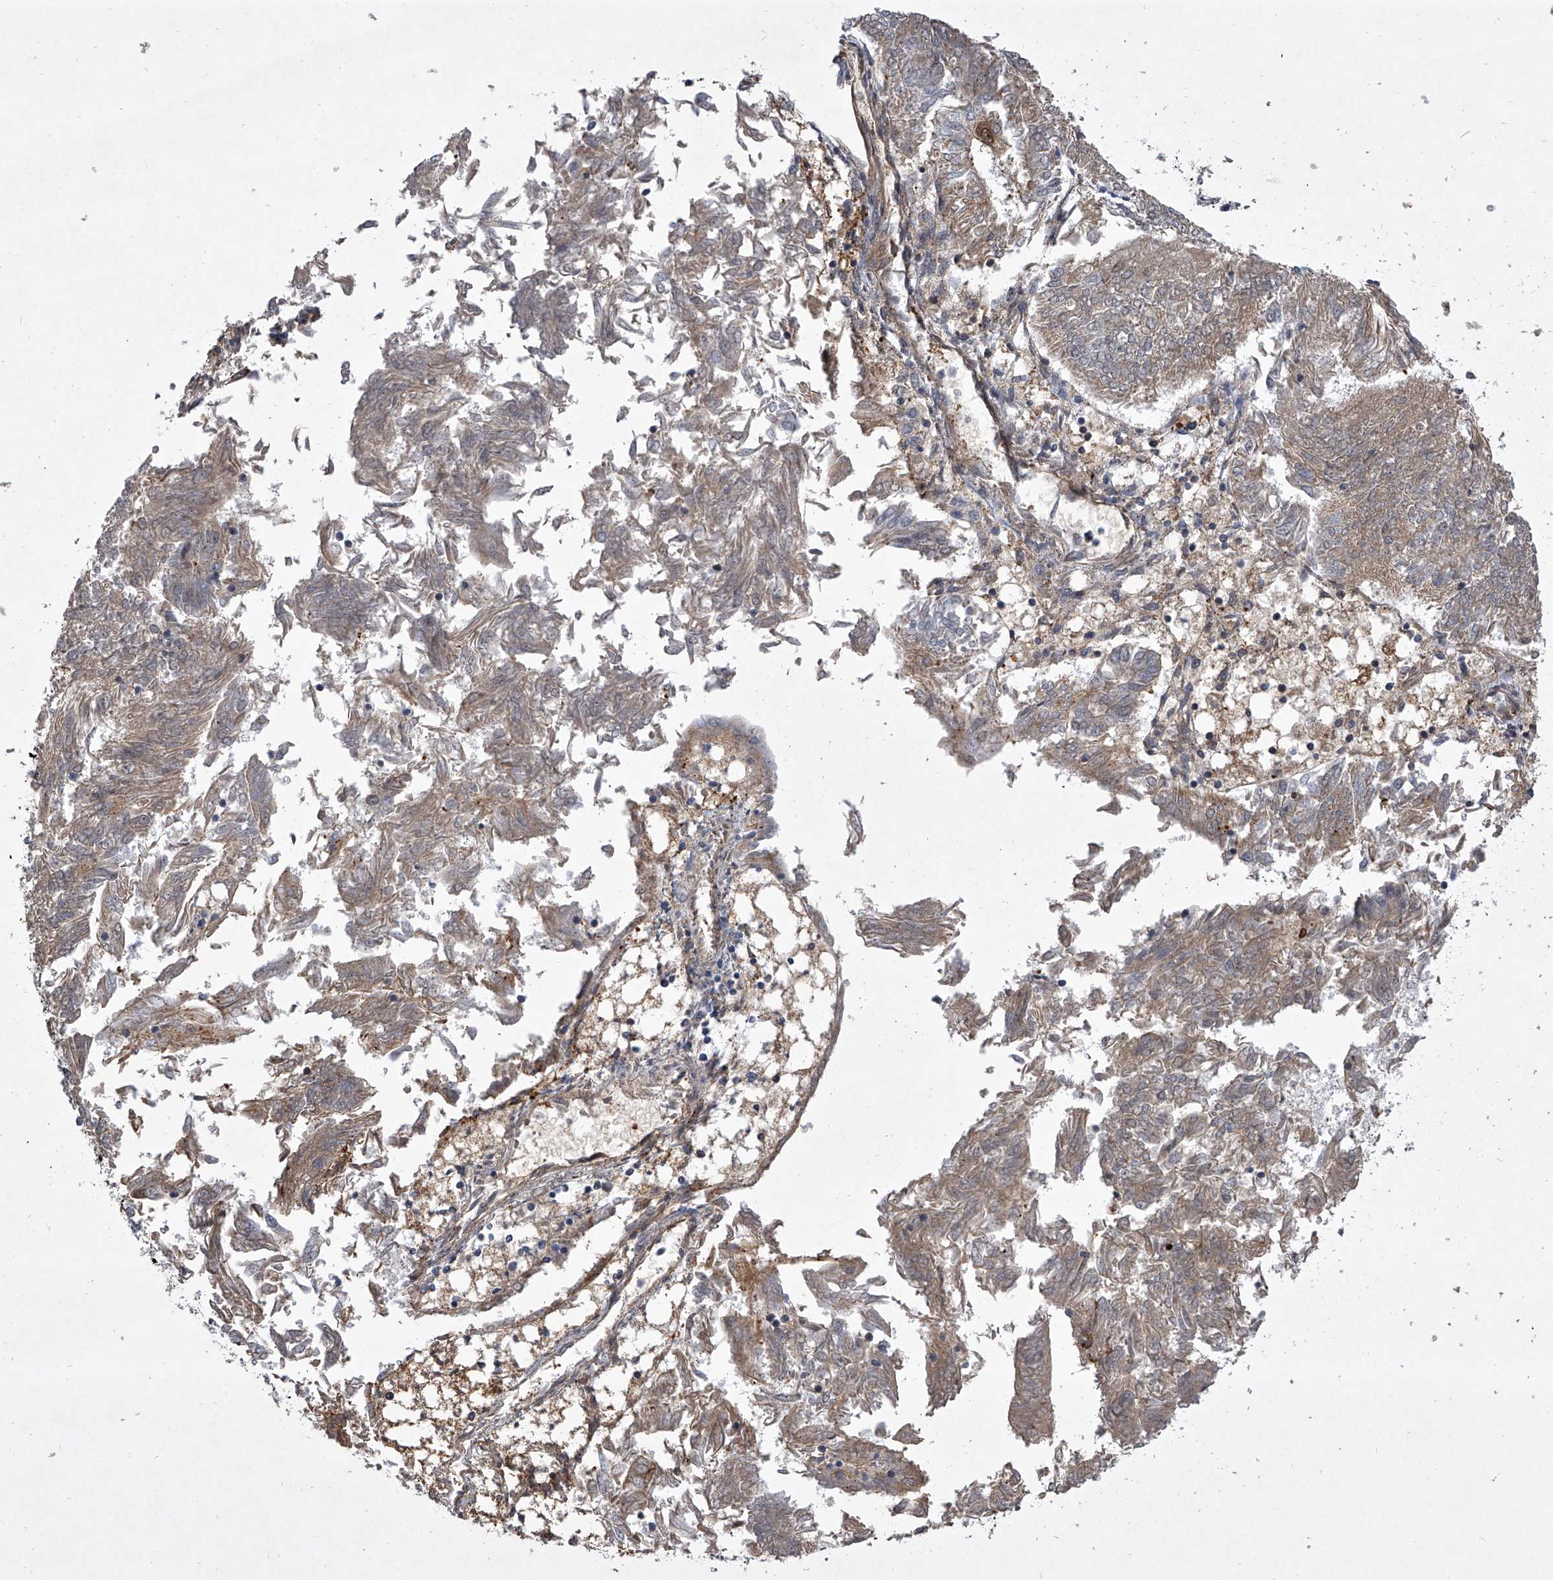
{"staining": {"intensity": "weak", "quantity": ">75%", "location": "cytoplasmic/membranous"}, "tissue": "endometrial cancer", "cell_type": "Tumor cells", "image_type": "cancer", "snomed": [{"axis": "morphology", "description": "Adenocarcinoma, NOS"}, {"axis": "topography", "description": "Endometrium"}], "caption": "Tumor cells demonstrate low levels of weak cytoplasmic/membranous staining in approximately >75% of cells in endometrial adenocarcinoma. (DAB (3,3'-diaminobenzidine) IHC with brightfield microscopy, high magnification).", "gene": "HEATR6", "patient": {"sex": "female", "age": 58}}